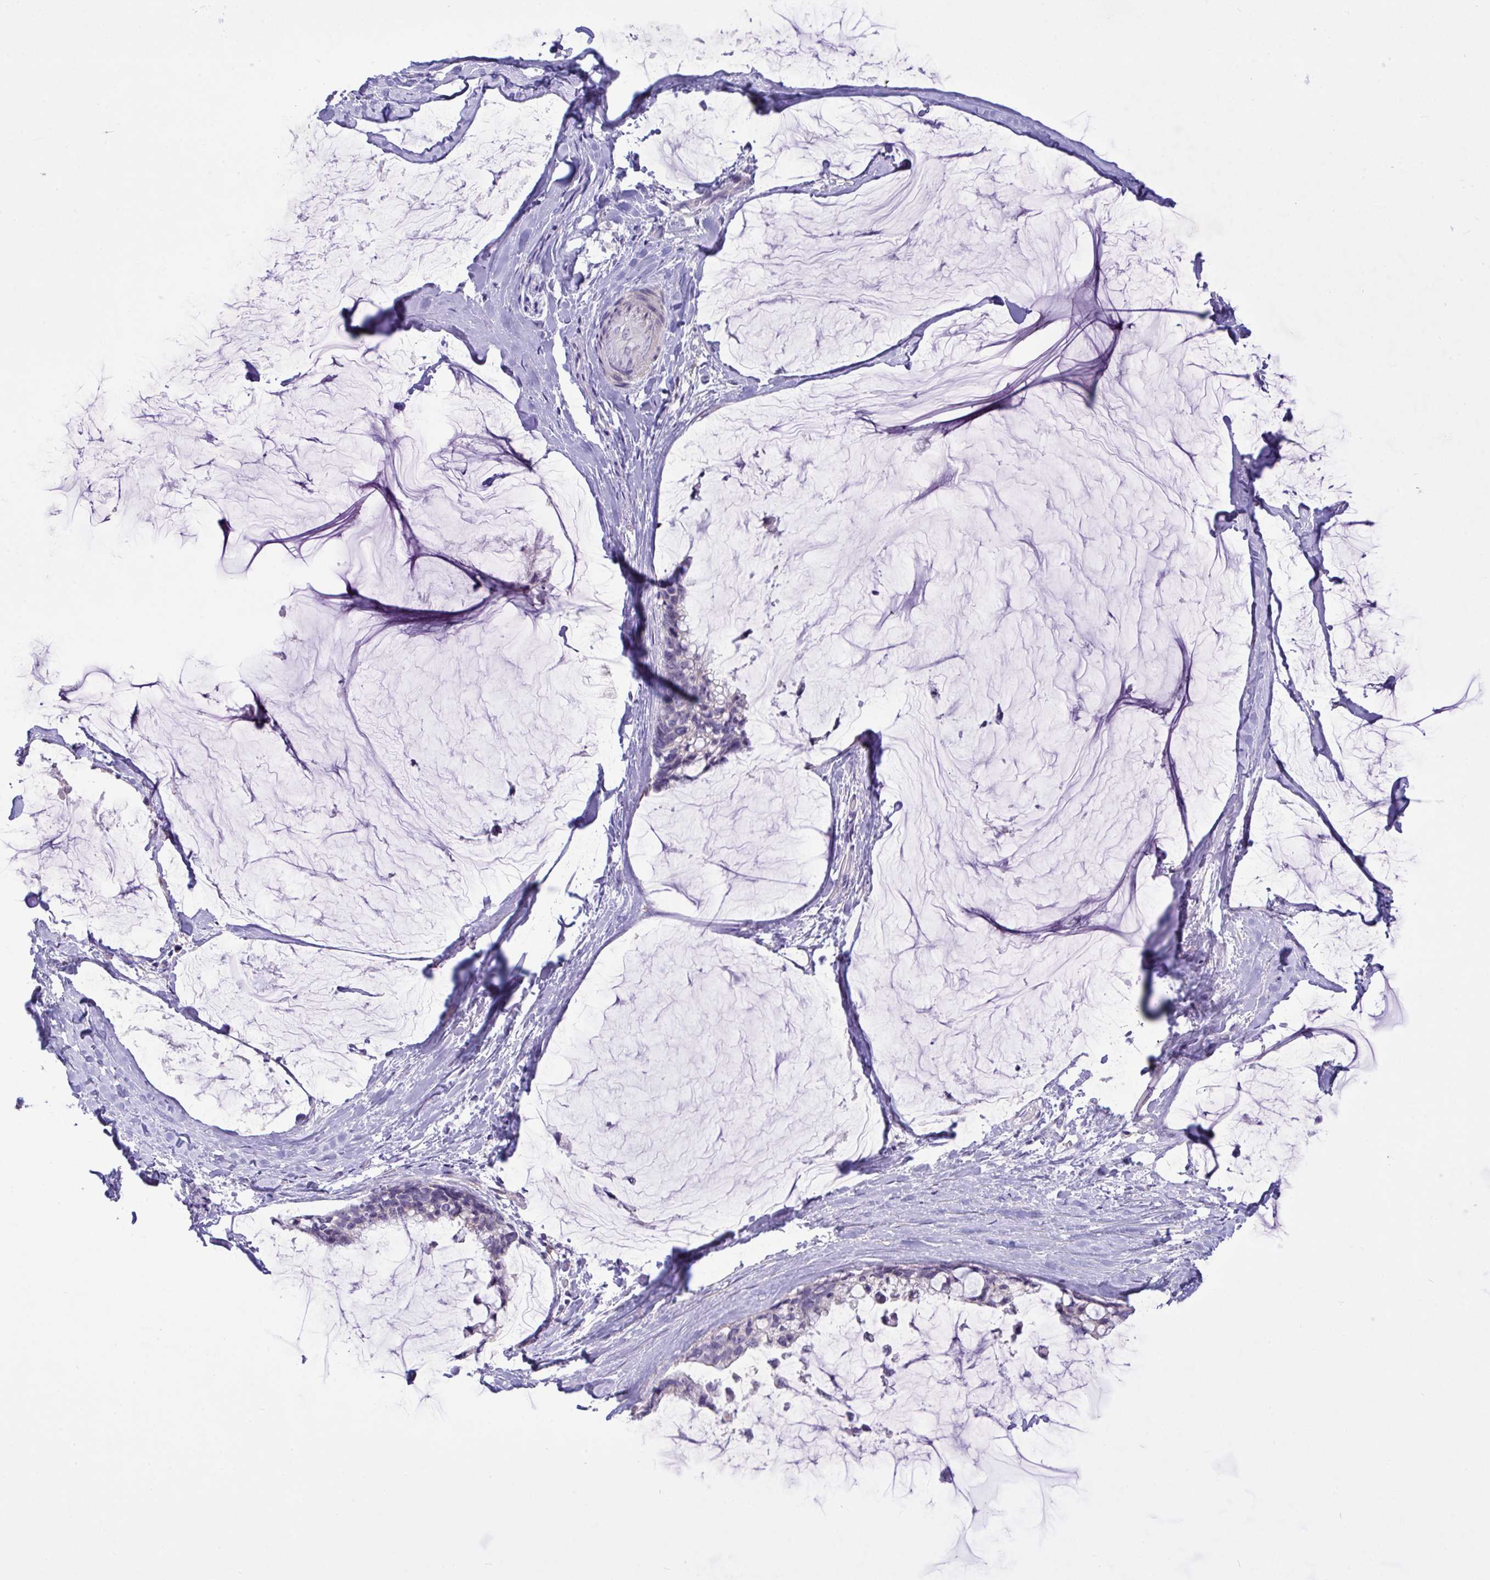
{"staining": {"intensity": "negative", "quantity": "none", "location": "none"}, "tissue": "ovarian cancer", "cell_type": "Tumor cells", "image_type": "cancer", "snomed": [{"axis": "morphology", "description": "Cystadenocarcinoma, mucinous, NOS"}, {"axis": "topography", "description": "Ovary"}], "caption": "High power microscopy histopathology image of an immunohistochemistry (IHC) histopathology image of ovarian cancer, revealing no significant positivity in tumor cells.", "gene": "FAM86B1", "patient": {"sex": "female", "age": 39}}